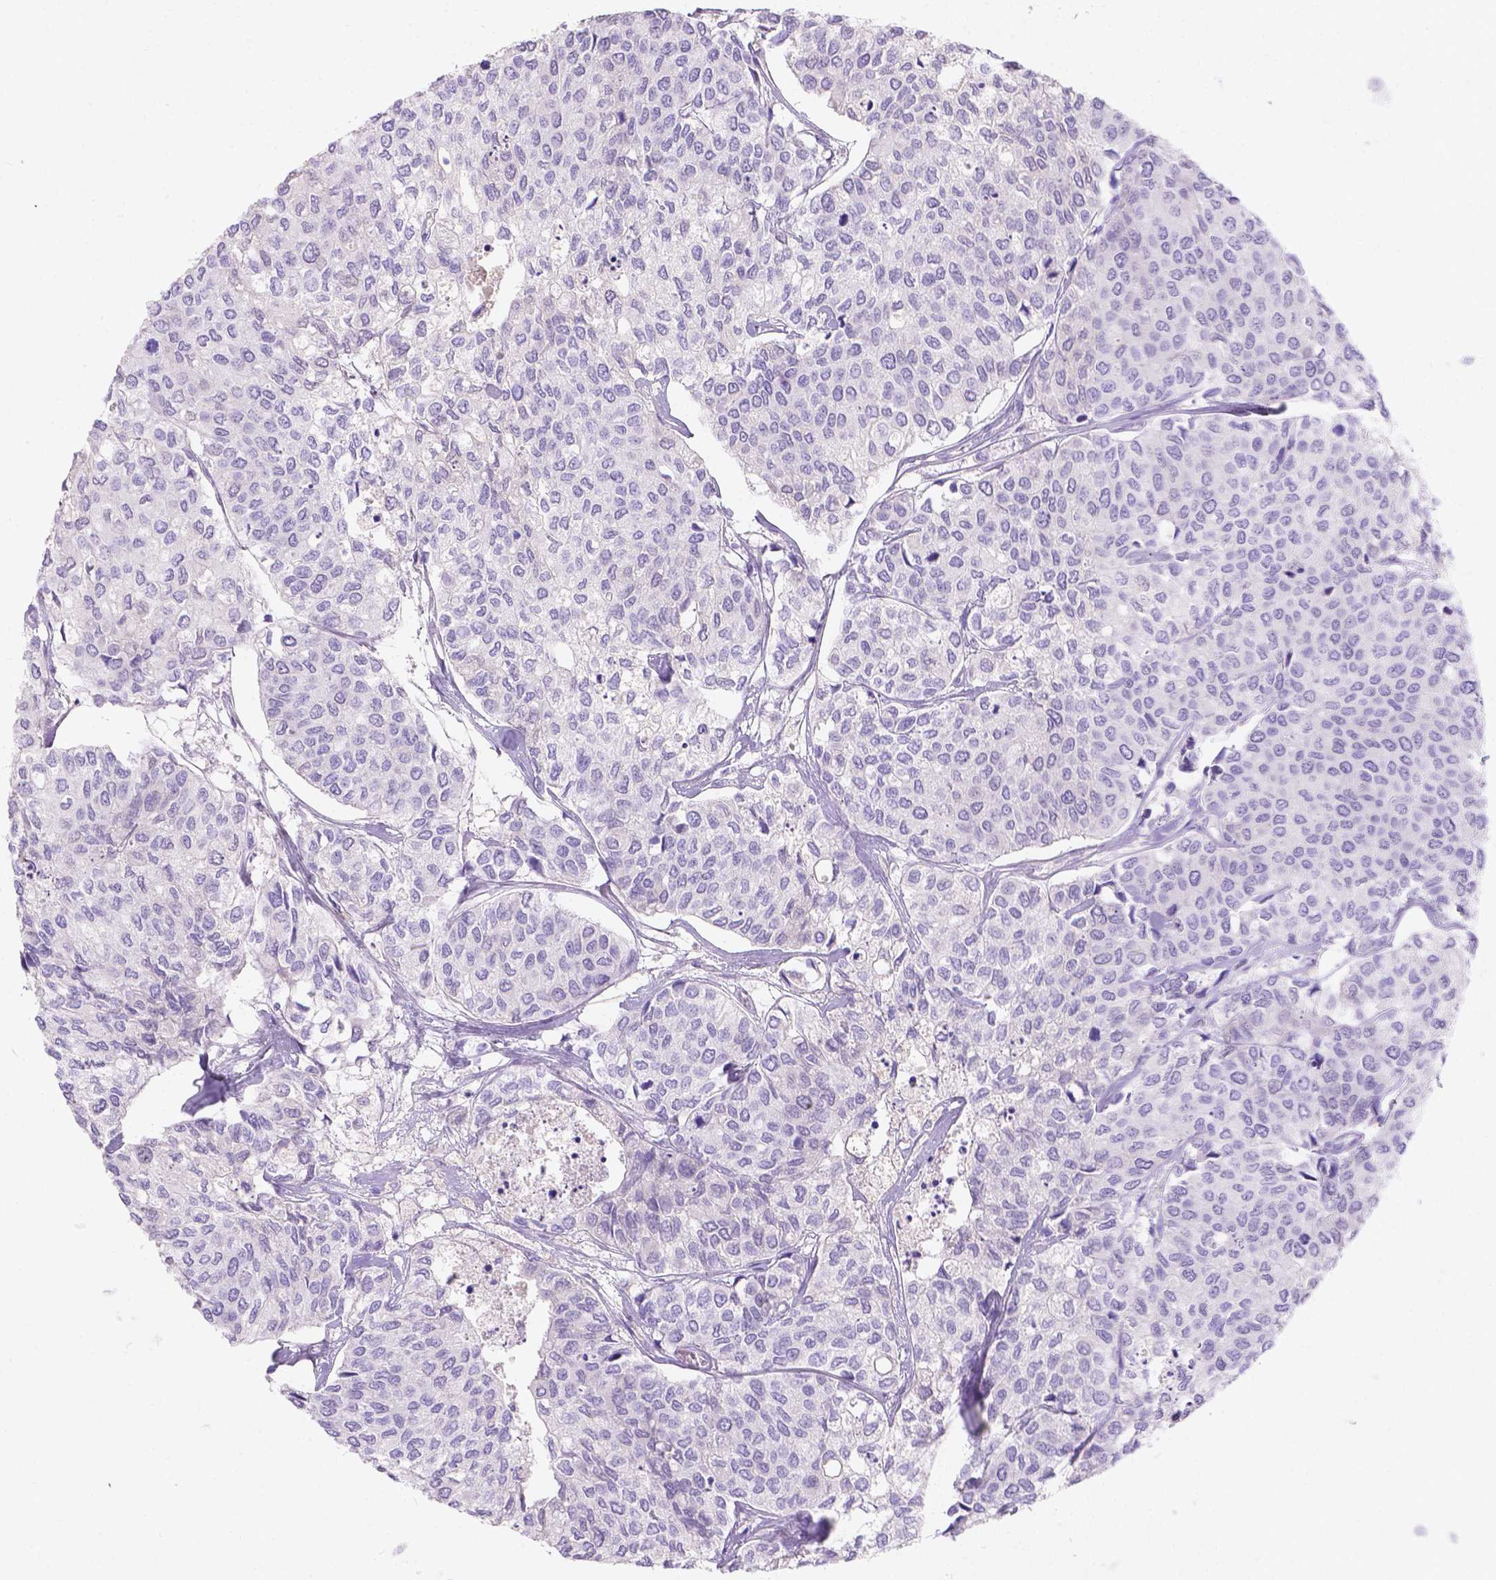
{"staining": {"intensity": "negative", "quantity": "none", "location": "none"}, "tissue": "urothelial cancer", "cell_type": "Tumor cells", "image_type": "cancer", "snomed": [{"axis": "morphology", "description": "Urothelial carcinoma, High grade"}, {"axis": "topography", "description": "Urinary bladder"}], "caption": "Urothelial carcinoma (high-grade) was stained to show a protein in brown. There is no significant expression in tumor cells. Nuclei are stained in blue.", "gene": "GAL3ST2", "patient": {"sex": "male", "age": 73}}